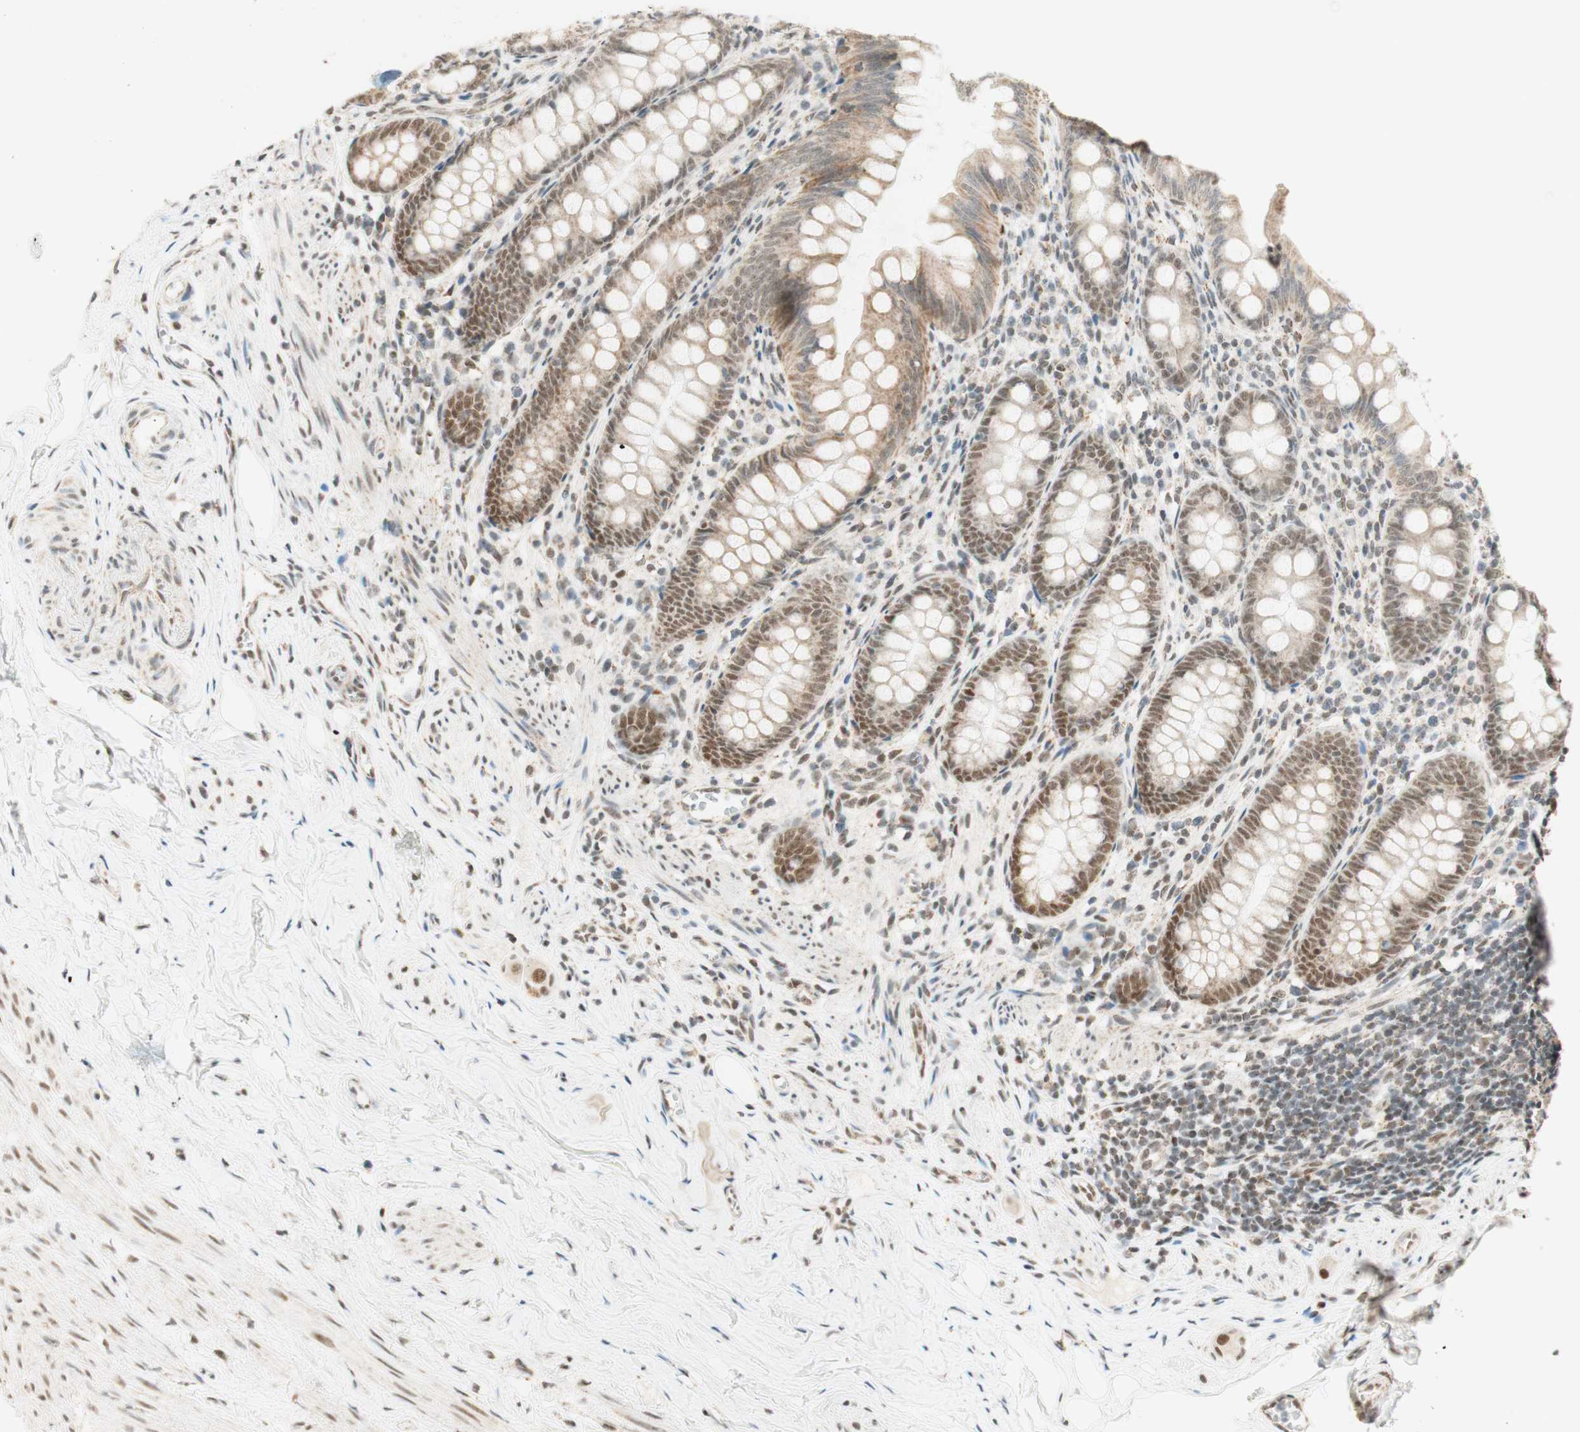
{"staining": {"intensity": "moderate", "quantity": ">75%", "location": "nuclear"}, "tissue": "appendix", "cell_type": "Glandular cells", "image_type": "normal", "snomed": [{"axis": "morphology", "description": "Normal tissue, NOS"}, {"axis": "topography", "description": "Appendix"}], "caption": "DAB (3,3'-diaminobenzidine) immunohistochemical staining of unremarkable human appendix reveals moderate nuclear protein staining in approximately >75% of glandular cells.", "gene": "ZNF782", "patient": {"sex": "female", "age": 77}}